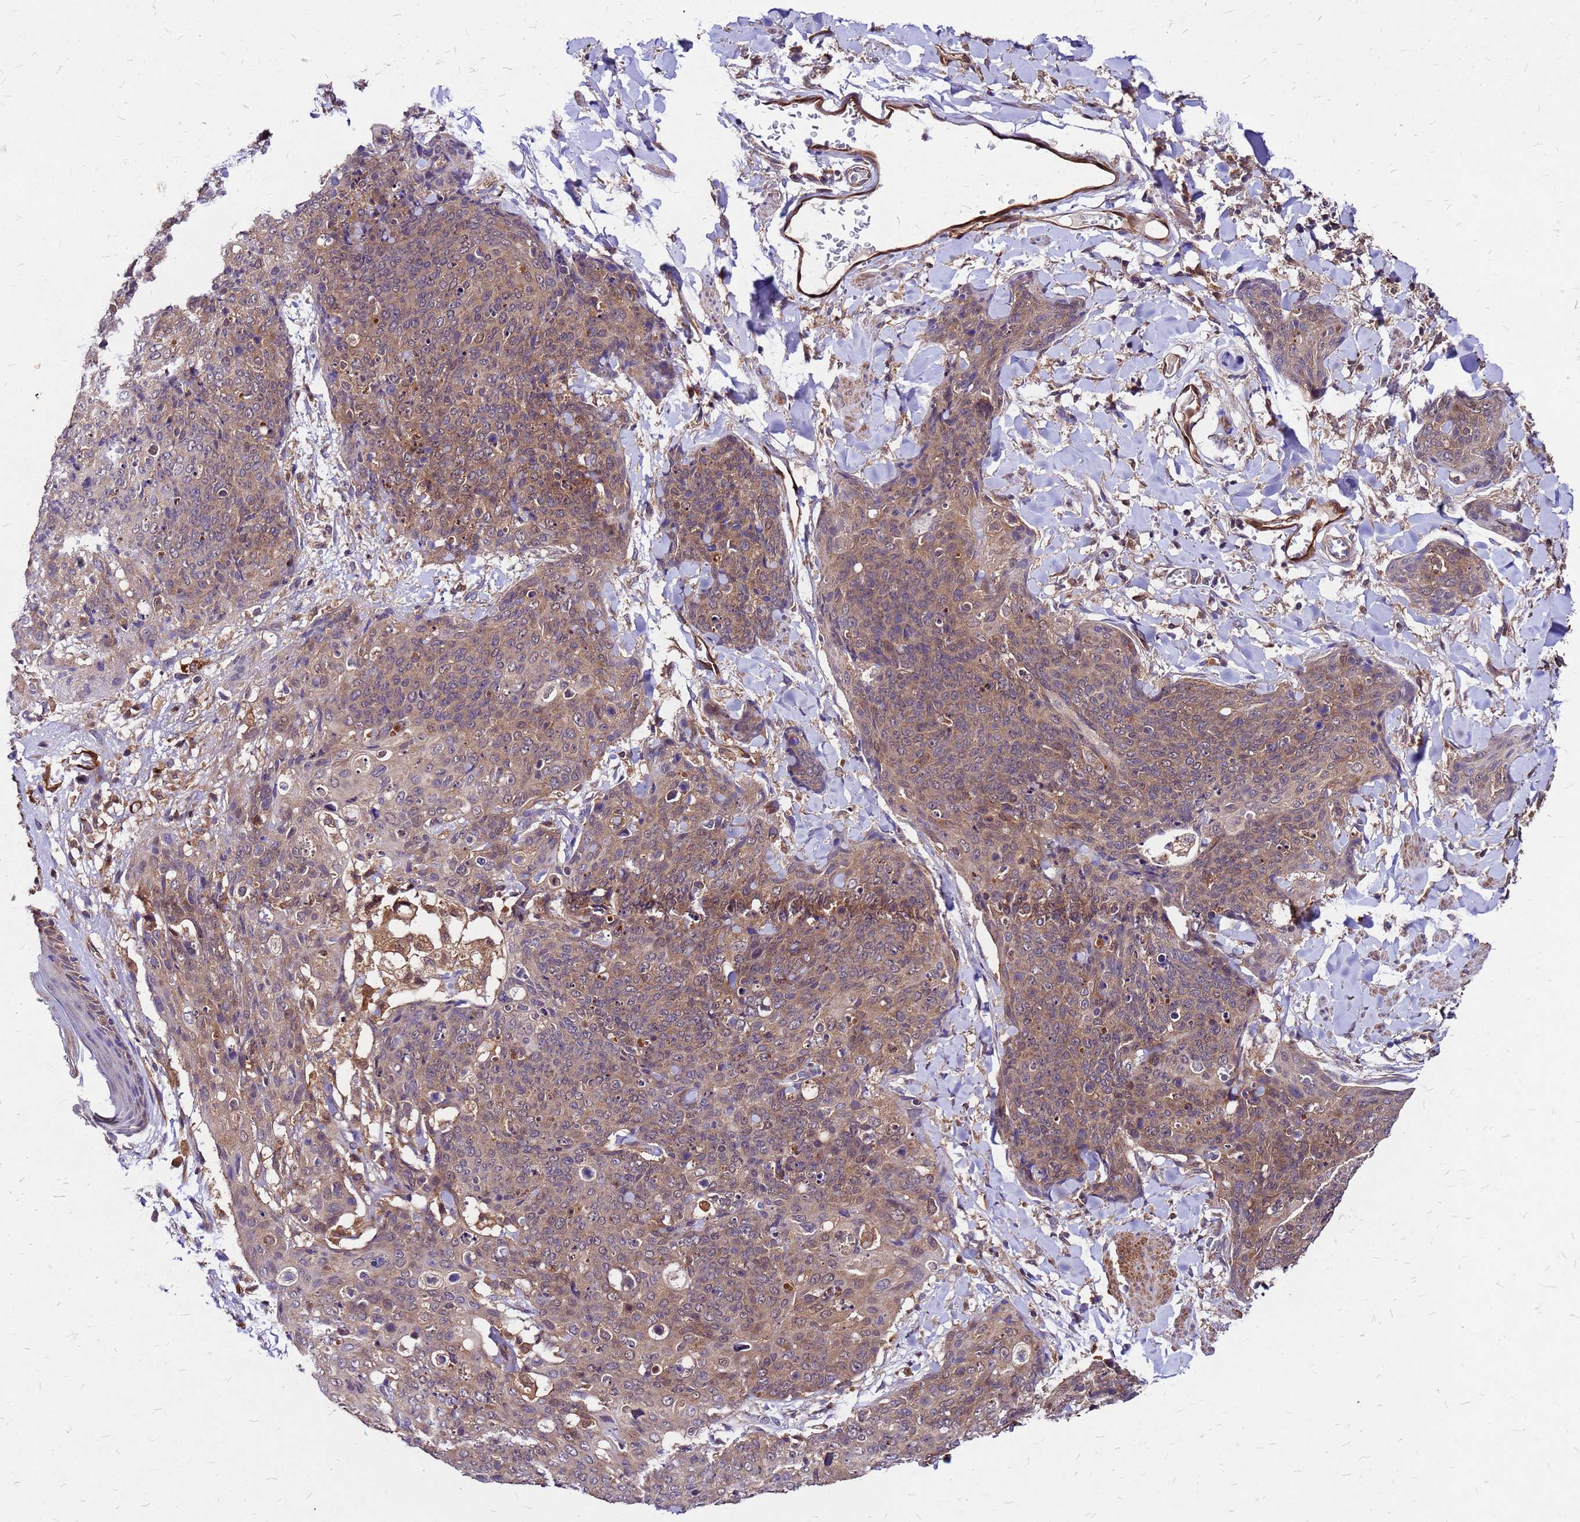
{"staining": {"intensity": "moderate", "quantity": ">75%", "location": "cytoplasmic/membranous"}, "tissue": "skin cancer", "cell_type": "Tumor cells", "image_type": "cancer", "snomed": [{"axis": "morphology", "description": "Squamous cell carcinoma, NOS"}, {"axis": "topography", "description": "Skin"}, {"axis": "topography", "description": "Vulva"}], "caption": "This photomicrograph demonstrates immunohistochemistry staining of human skin cancer (squamous cell carcinoma), with medium moderate cytoplasmic/membranous expression in about >75% of tumor cells.", "gene": "DUSP23", "patient": {"sex": "female", "age": 85}}